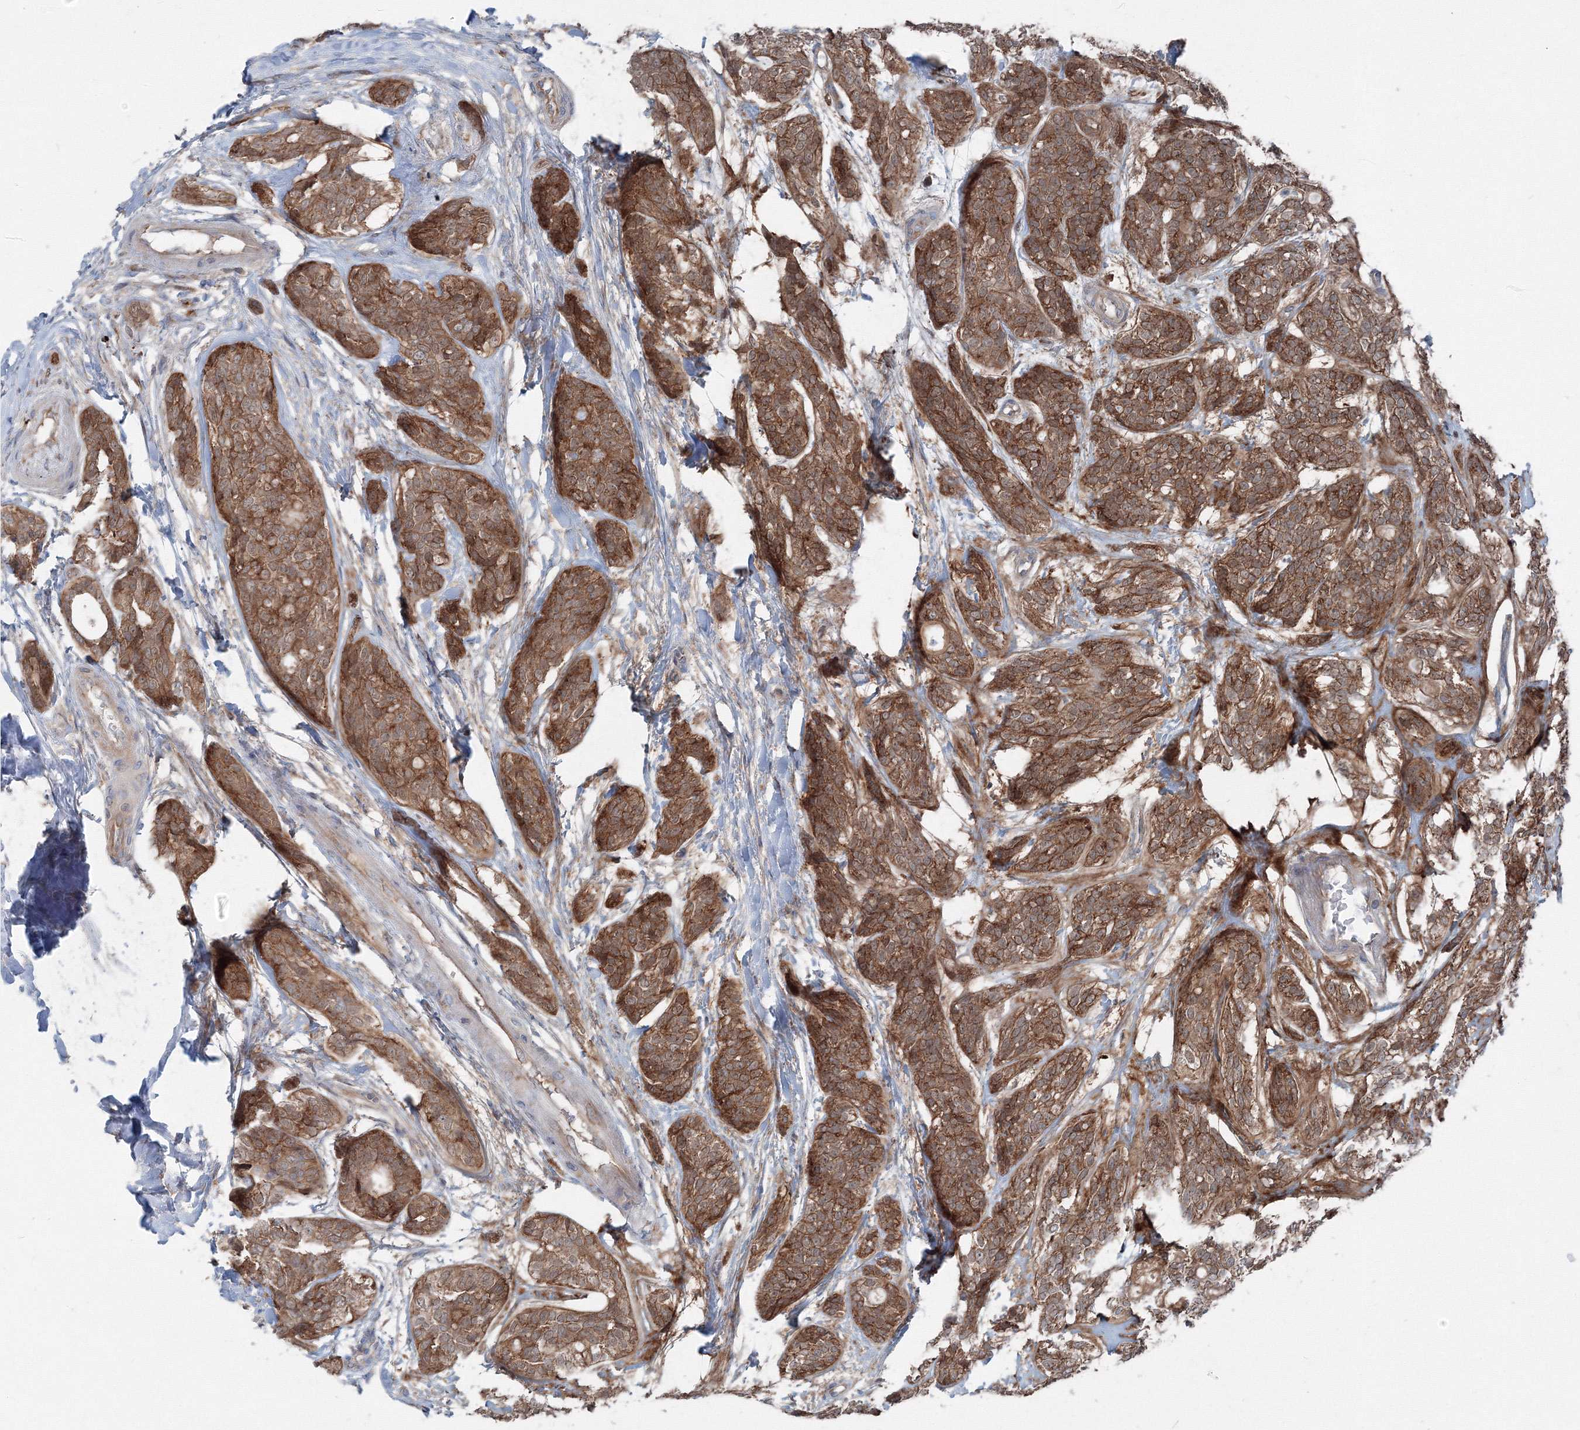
{"staining": {"intensity": "strong", "quantity": ">75%", "location": "cytoplasmic/membranous"}, "tissue": "head and neck cancer", "cell_type": "Tumor cells", "image_type": "cancer", "snomed": [{"axis": "morphology", "description": "Adenocarcinoma, NOS"}, {"axis": "topography", "description": "Head-Neck"}], "caption": "Head and neck adenocarcinoma was stained to show a protein in brown. There is high levels of strong cytoplasmic/membranous positivity in approximately >75% of tumor cells.", "gene": "TPRKB", "patient": {"sex": "male", "age": 66}}